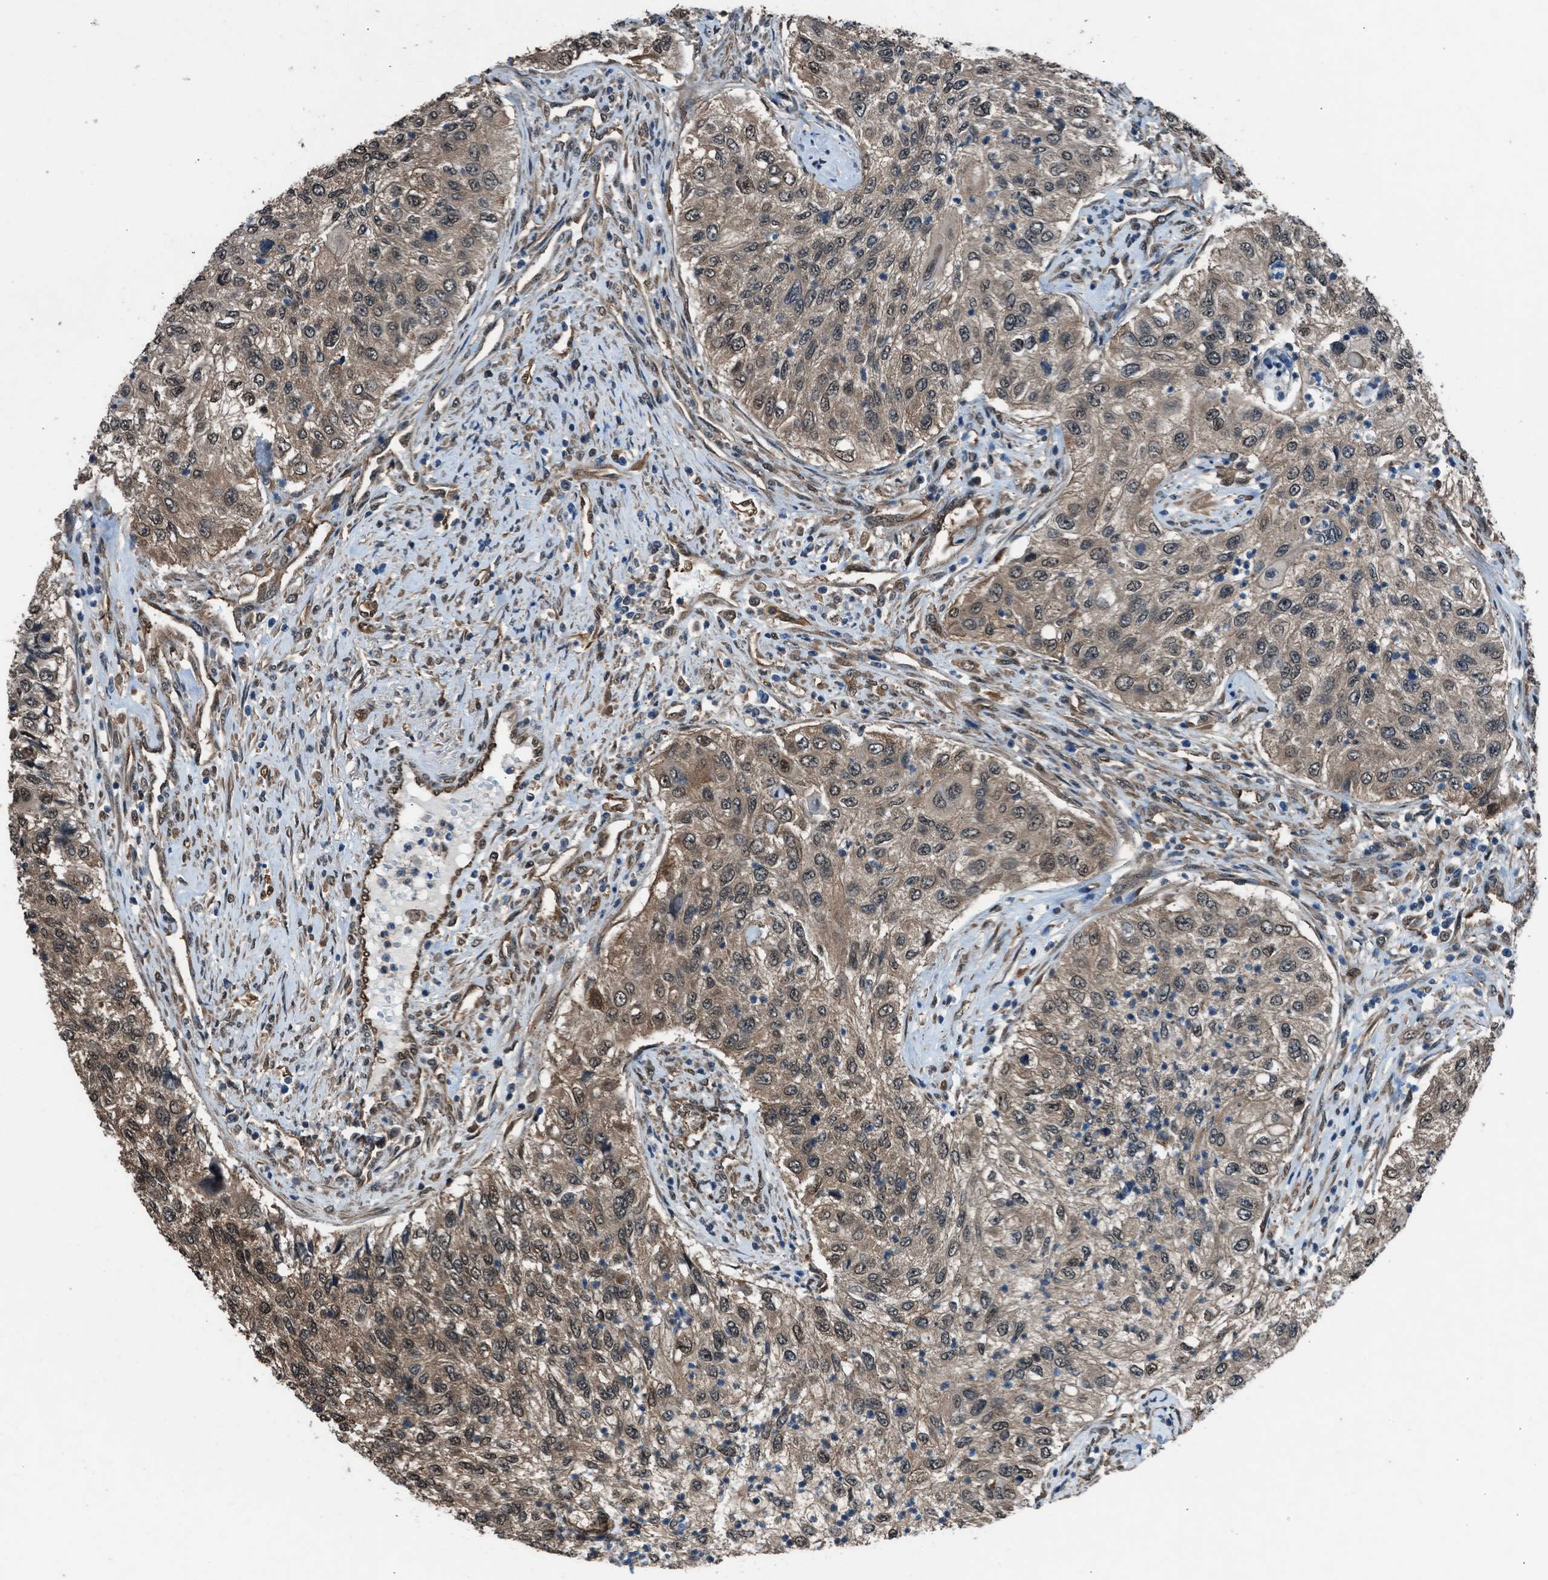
{"staining": {"intensity": "moderate", "quantity": ">75%", "location": "cytoplasmic/membranous,nuclear"}, "tissue": "urothelial cancer", "cell_type": "Tumor cells", "image_type": "cancer", "snomed": [{"axis": "morphology", "description": "Urothelial carcinoma, High grade"}, {"axis": "topography", "description": "Urinary bladder"}], "caption": "Moderate cytoplasmic/membranous and nuclear expression for a protein is identified in approximately >75% of tumor cells of urothelial cancer using IHC.", "gene": "YWHAG", "patient": {"sex": "female", "age": 60}}